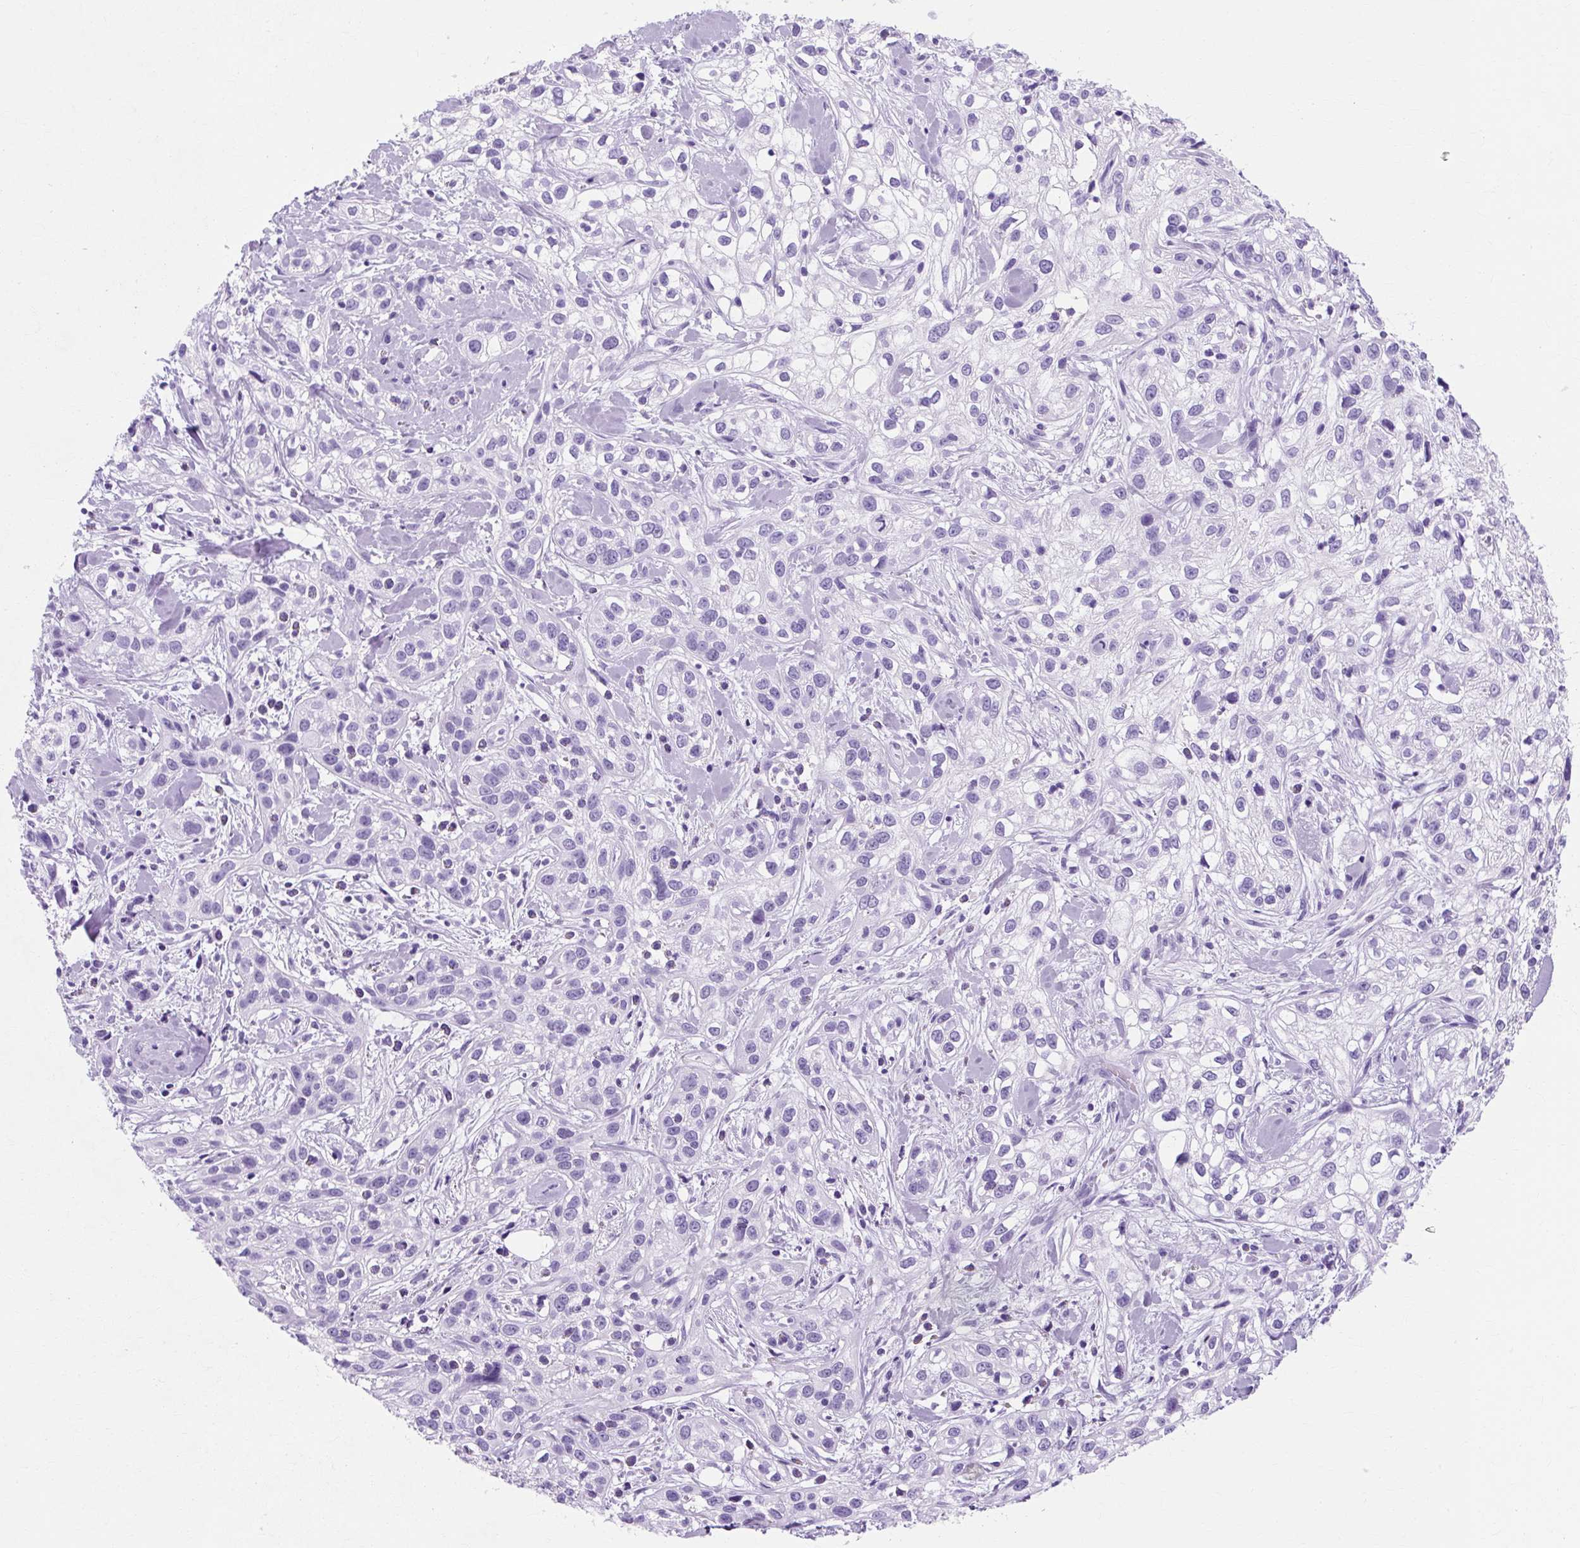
{"staining": {"intensity": "negative", "quantity": "none", "location": "none"}, "tissue": "skin cancer", "cell_type": "Tumor cells", "image_type": "cancer", "snomed": [{"axis": "morphology", "description": "Squamous cell carcinoma, NOS"}, {"axis": "topography", "description": "Skin"}], "caption": "Immunohistochemical staining of squamous cell carcinoma (skin) exhibits no significant positivity in tumor cells. (DAB immunohistochemistry (IHC) with hematoxylin counter stain).", "gene": "TMEM89", "patient": {"sex": "male", "age": 82}}